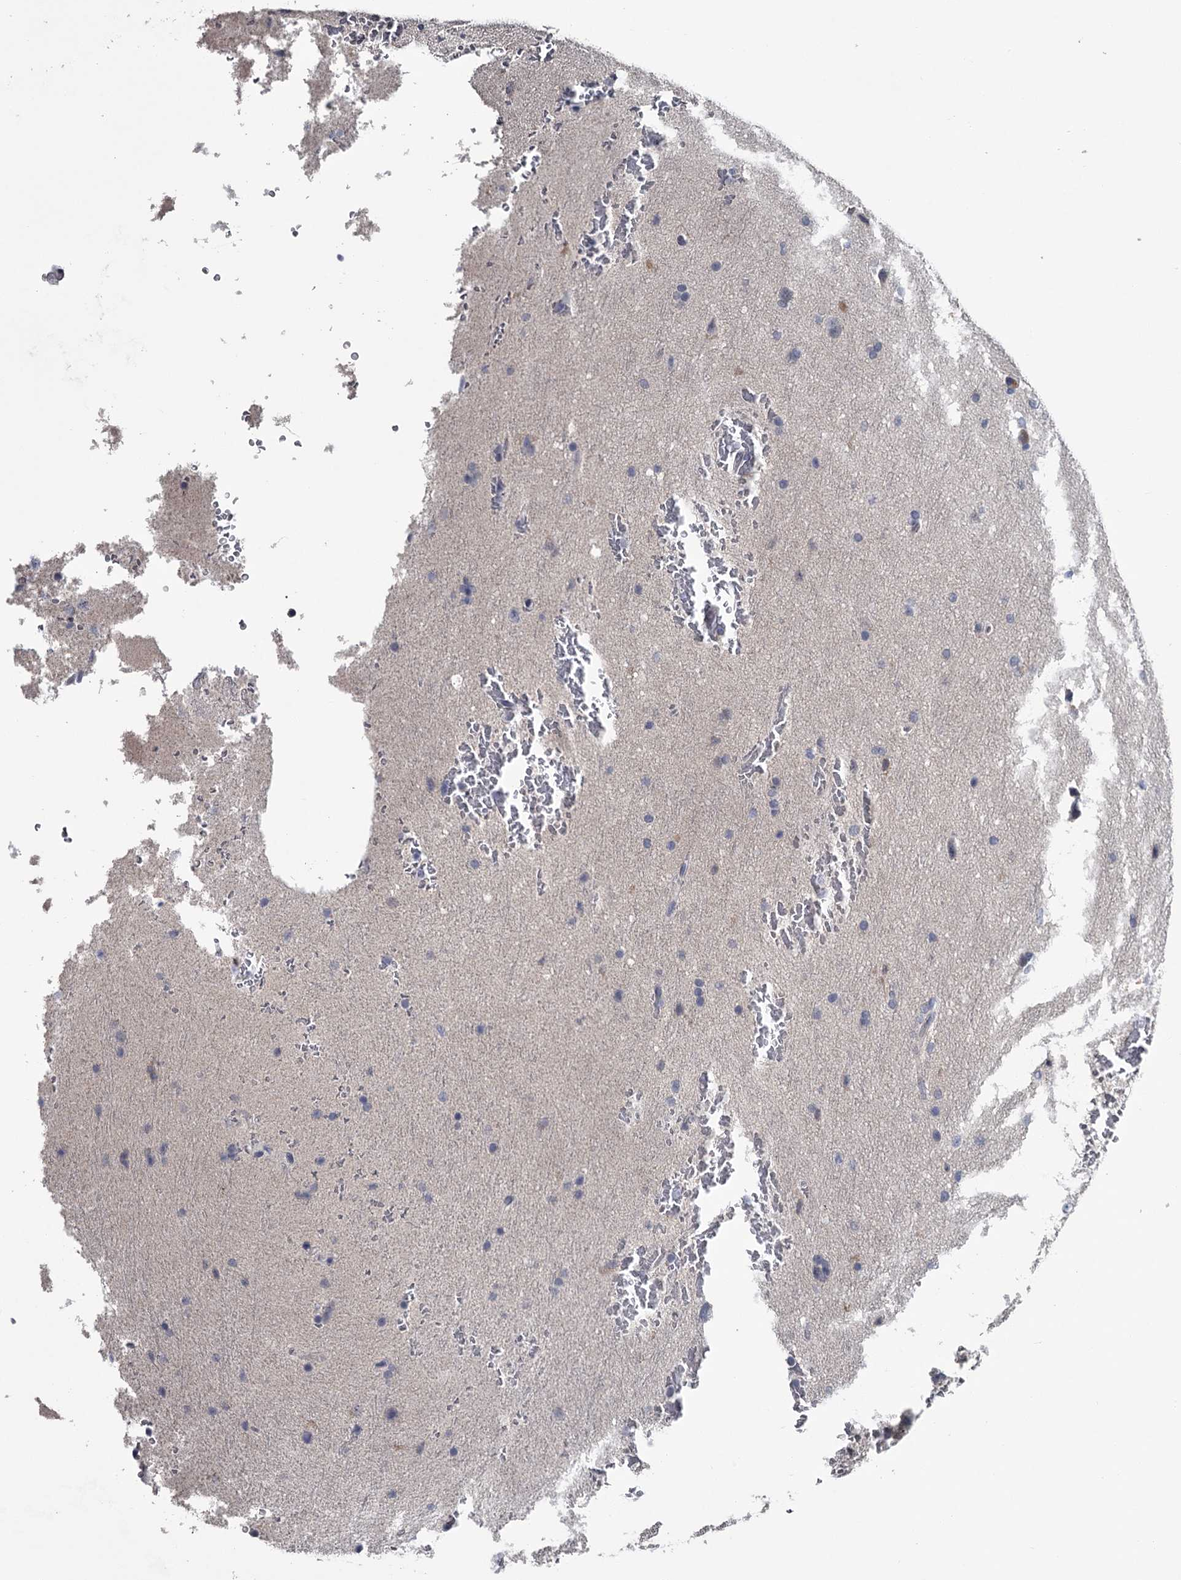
{"staining": {"intensity": "negative", "quantity": "none", "location": "none"}, "tissue": "glioma", "cell_type": "Tumor cells", "image_type": "cancer", "snomed": [{"axis": "morphology", "description": "Glioma, malignant, Low grade"}, {"axis": "topography", "description": "Brain"}], "caption": "DAB (3,3'-diaminobenzidine) immunohistochemical staining of malignant low-grade glioma displays no significant expression in tumor cells. (DAB immunohistochemistry (IHC), high magnification).", "gene": "DAO", "patient": {"sex": "female", "age": 37}}